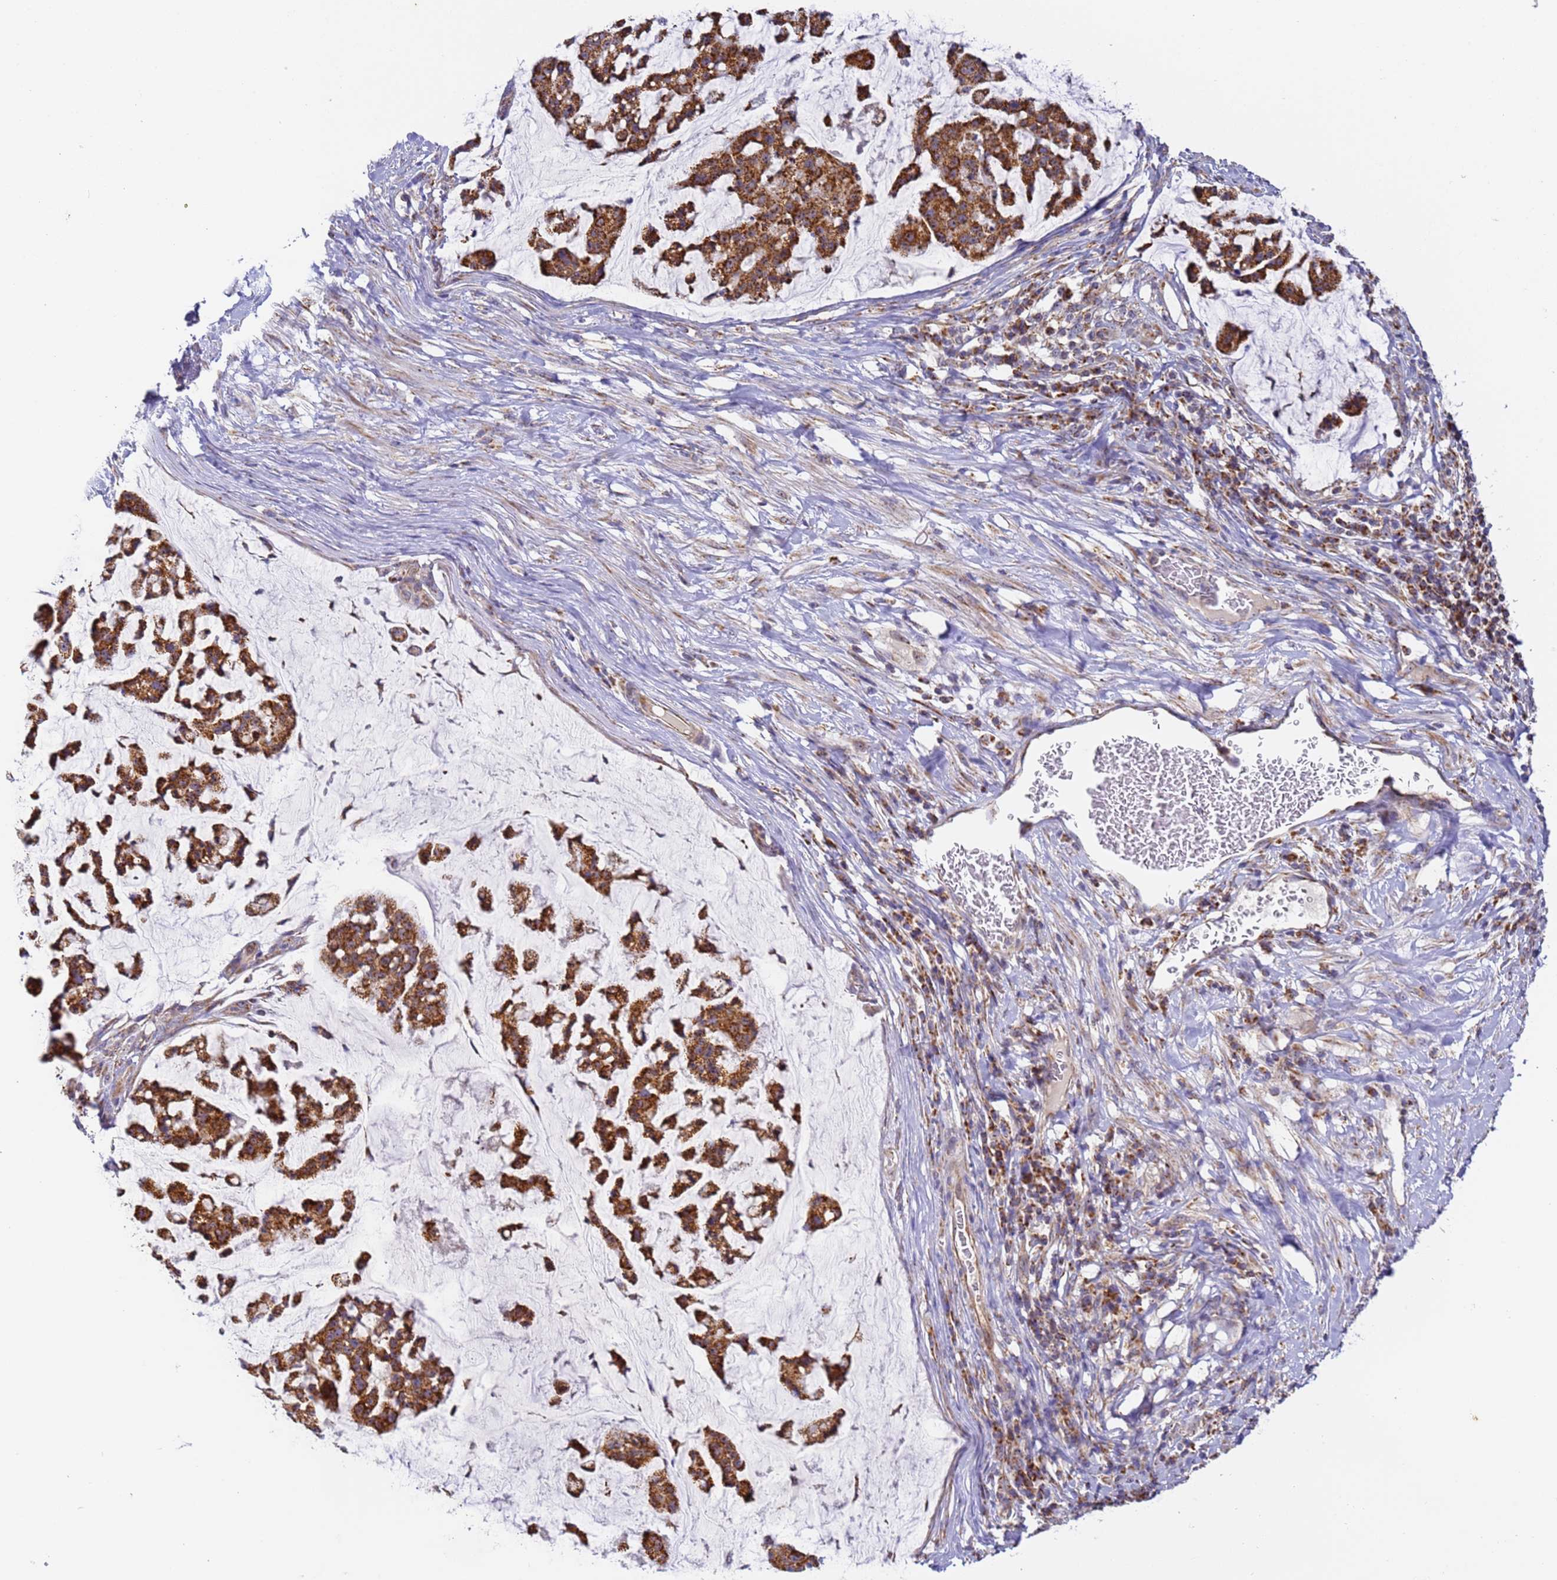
{"staining": {"intensity": "strong", "quantity": ">75%", "location": "cytoplasmic/membranous"}, "tissue": "stomach cancer", "cell_type": "Tumor cells", "image_type": "cancer", "snomed": [{"axis": "morphology", "description": "Adenocarcinoma, NOS"}, {"axis": "topography", "description": "Stomach, lower"}], "caption": "Strong cytoplasmic/membranous staining for a protein is identified in about >75% of tumor cells of stomach adenocarcinoma using IHC.", "gene": "FRG2C", "patient": {"sex": "male", "age": 67}}